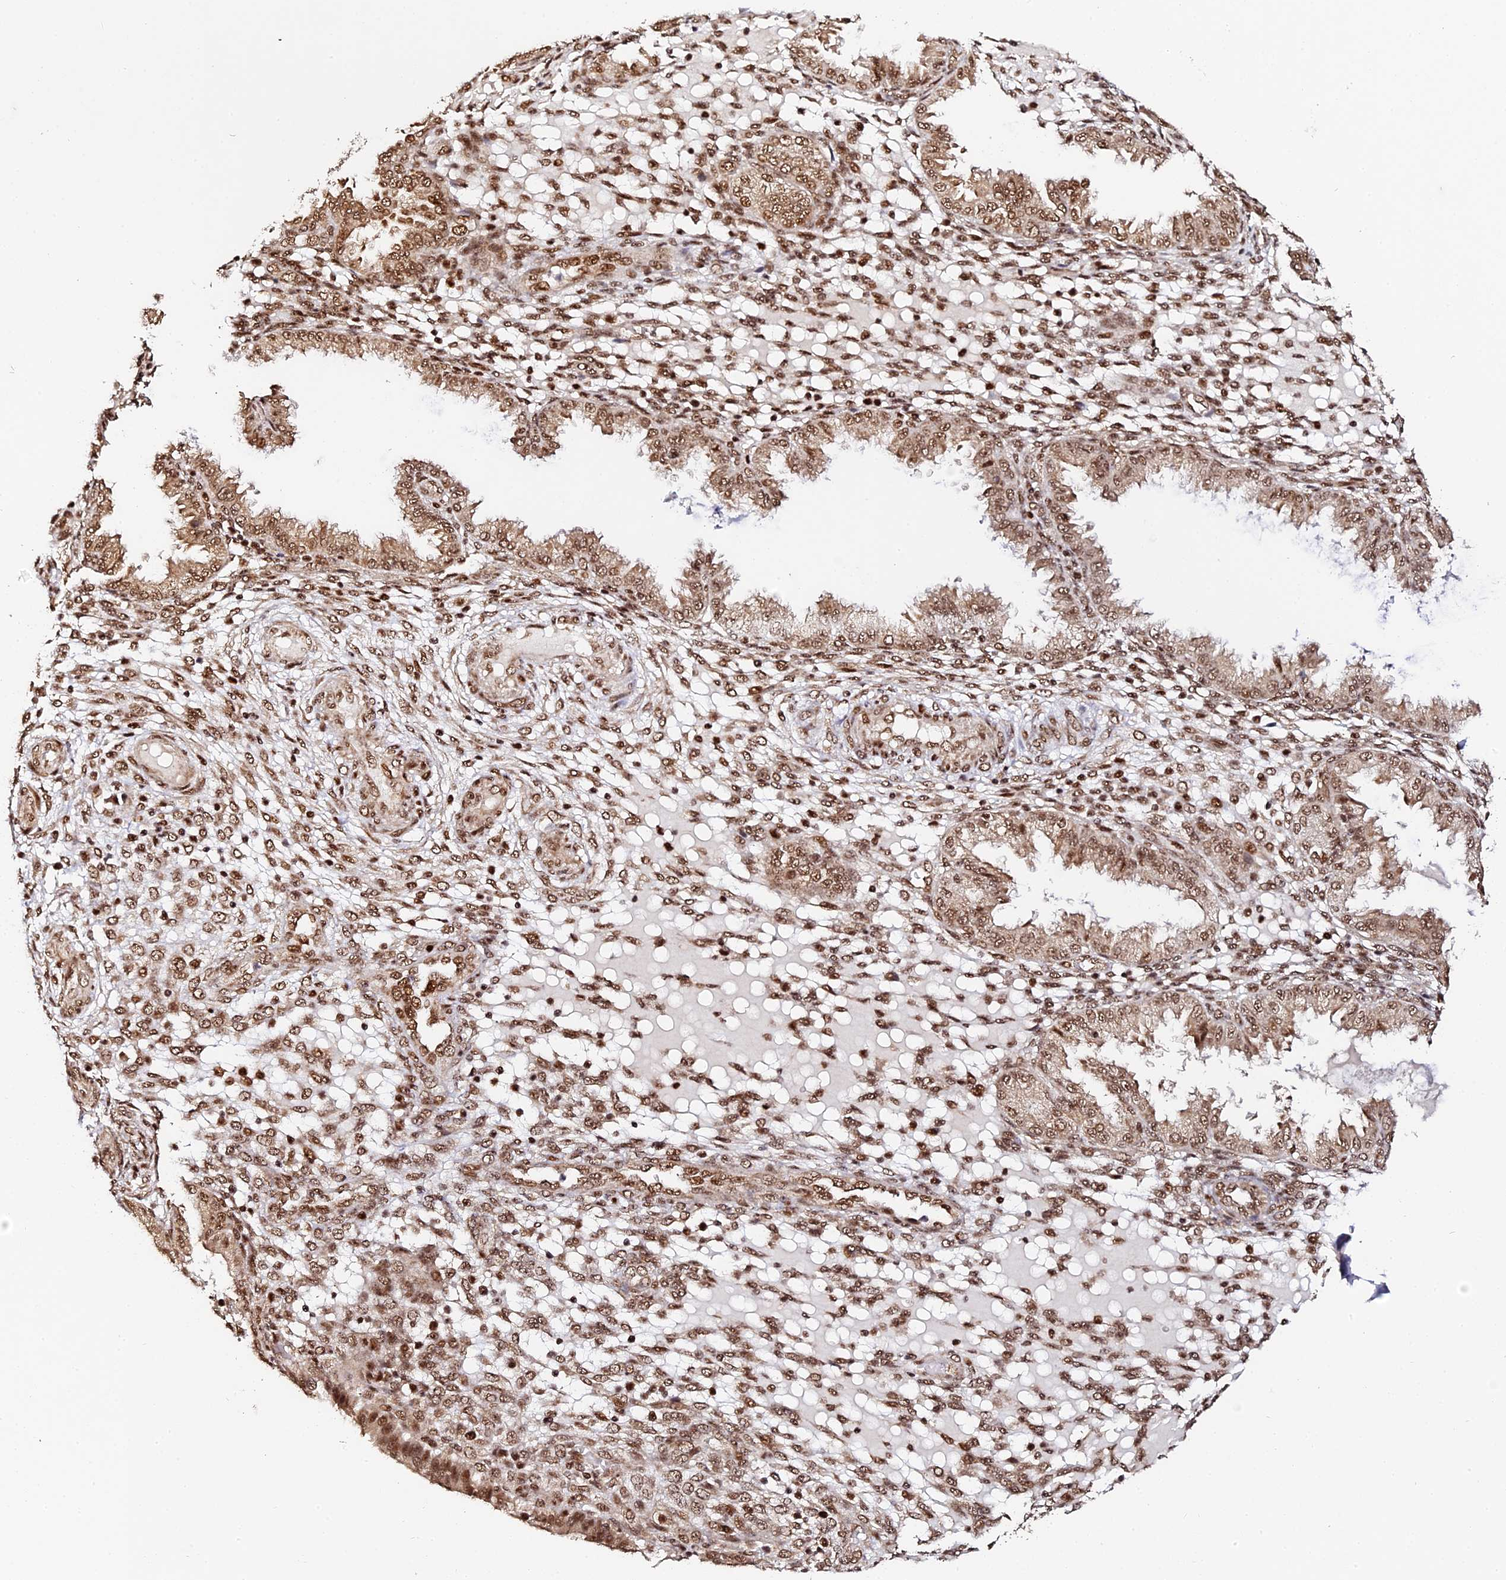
{"staining": {"intensity": "moderate", "quantity": ">75%", "location": "nuclear"}, "tissue": "endometrium", "cell_type": "Cells in endometrial stroma", "image_type": "normal", "snomed": [{"axis": "morphology", "description": "Normal tissue, NOS"}, {"axis": "topography", "description": "Endometrium"}], "caption": "Immunohistochemistry of normal endometrium reveals medium levels of moderate nuclear positivity in approximately >75% of cells in endometrial stroma.", "gene": "MCRS1", "patient": {"sex": "female", "age": 33}}